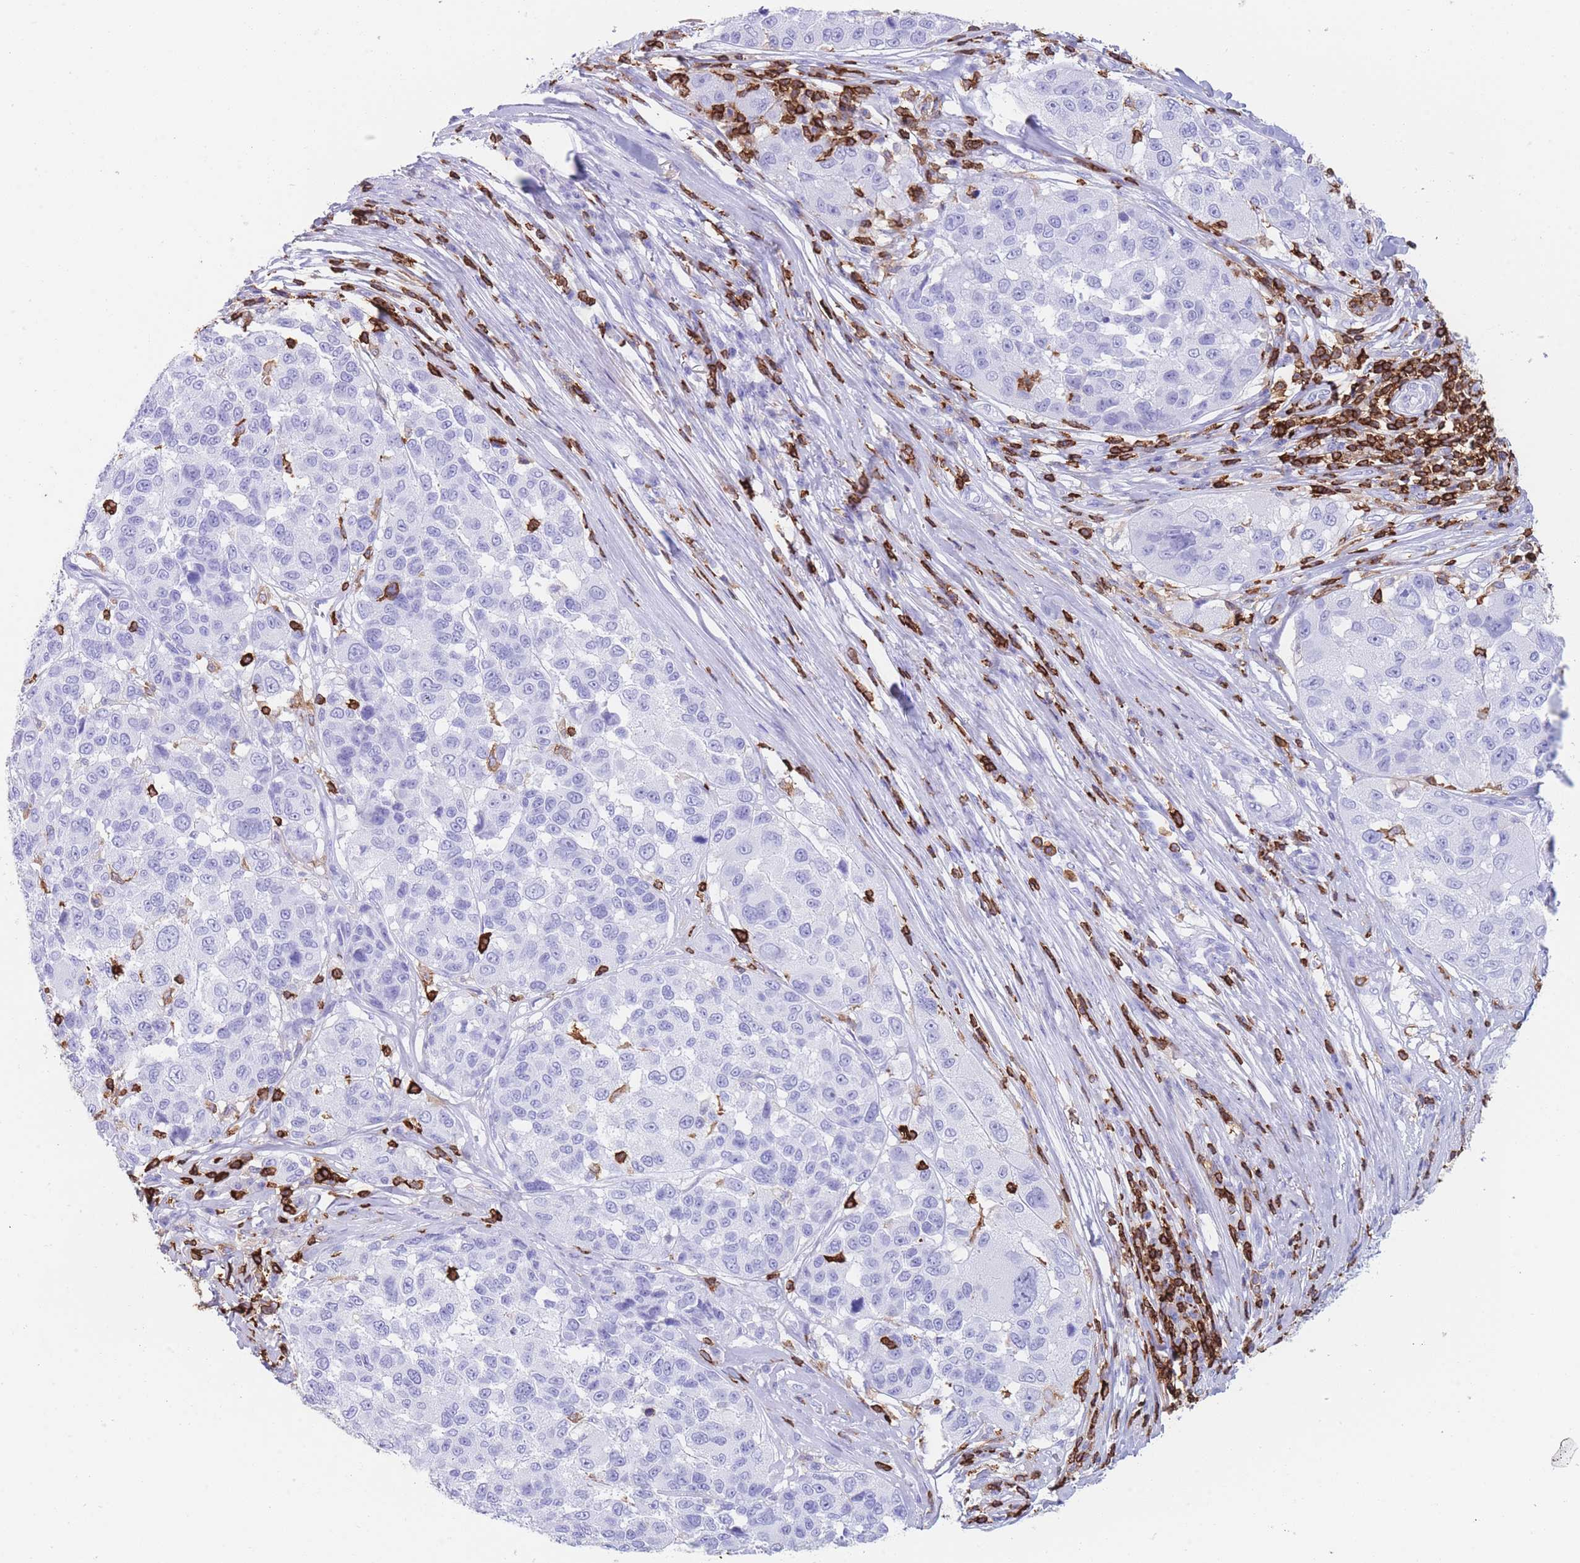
{"staining": {"intensity": "negative", "quantity": "none", "location": "none"}, "tissue": "melanoma", "cell_type": "Tumor cells", "image_type": "cancer", "snomed": [{"axis": "morphology", "description": "Malignant melanoma, NOS"}, {"axis": "topography", "description": "Skin"}], "caption": "Malignant melanoma stained for a protein using IHC demonstrates no positivity tumor cells.", "gene": "CORO1A", "patient": {"sex": "female", "age": 66}}